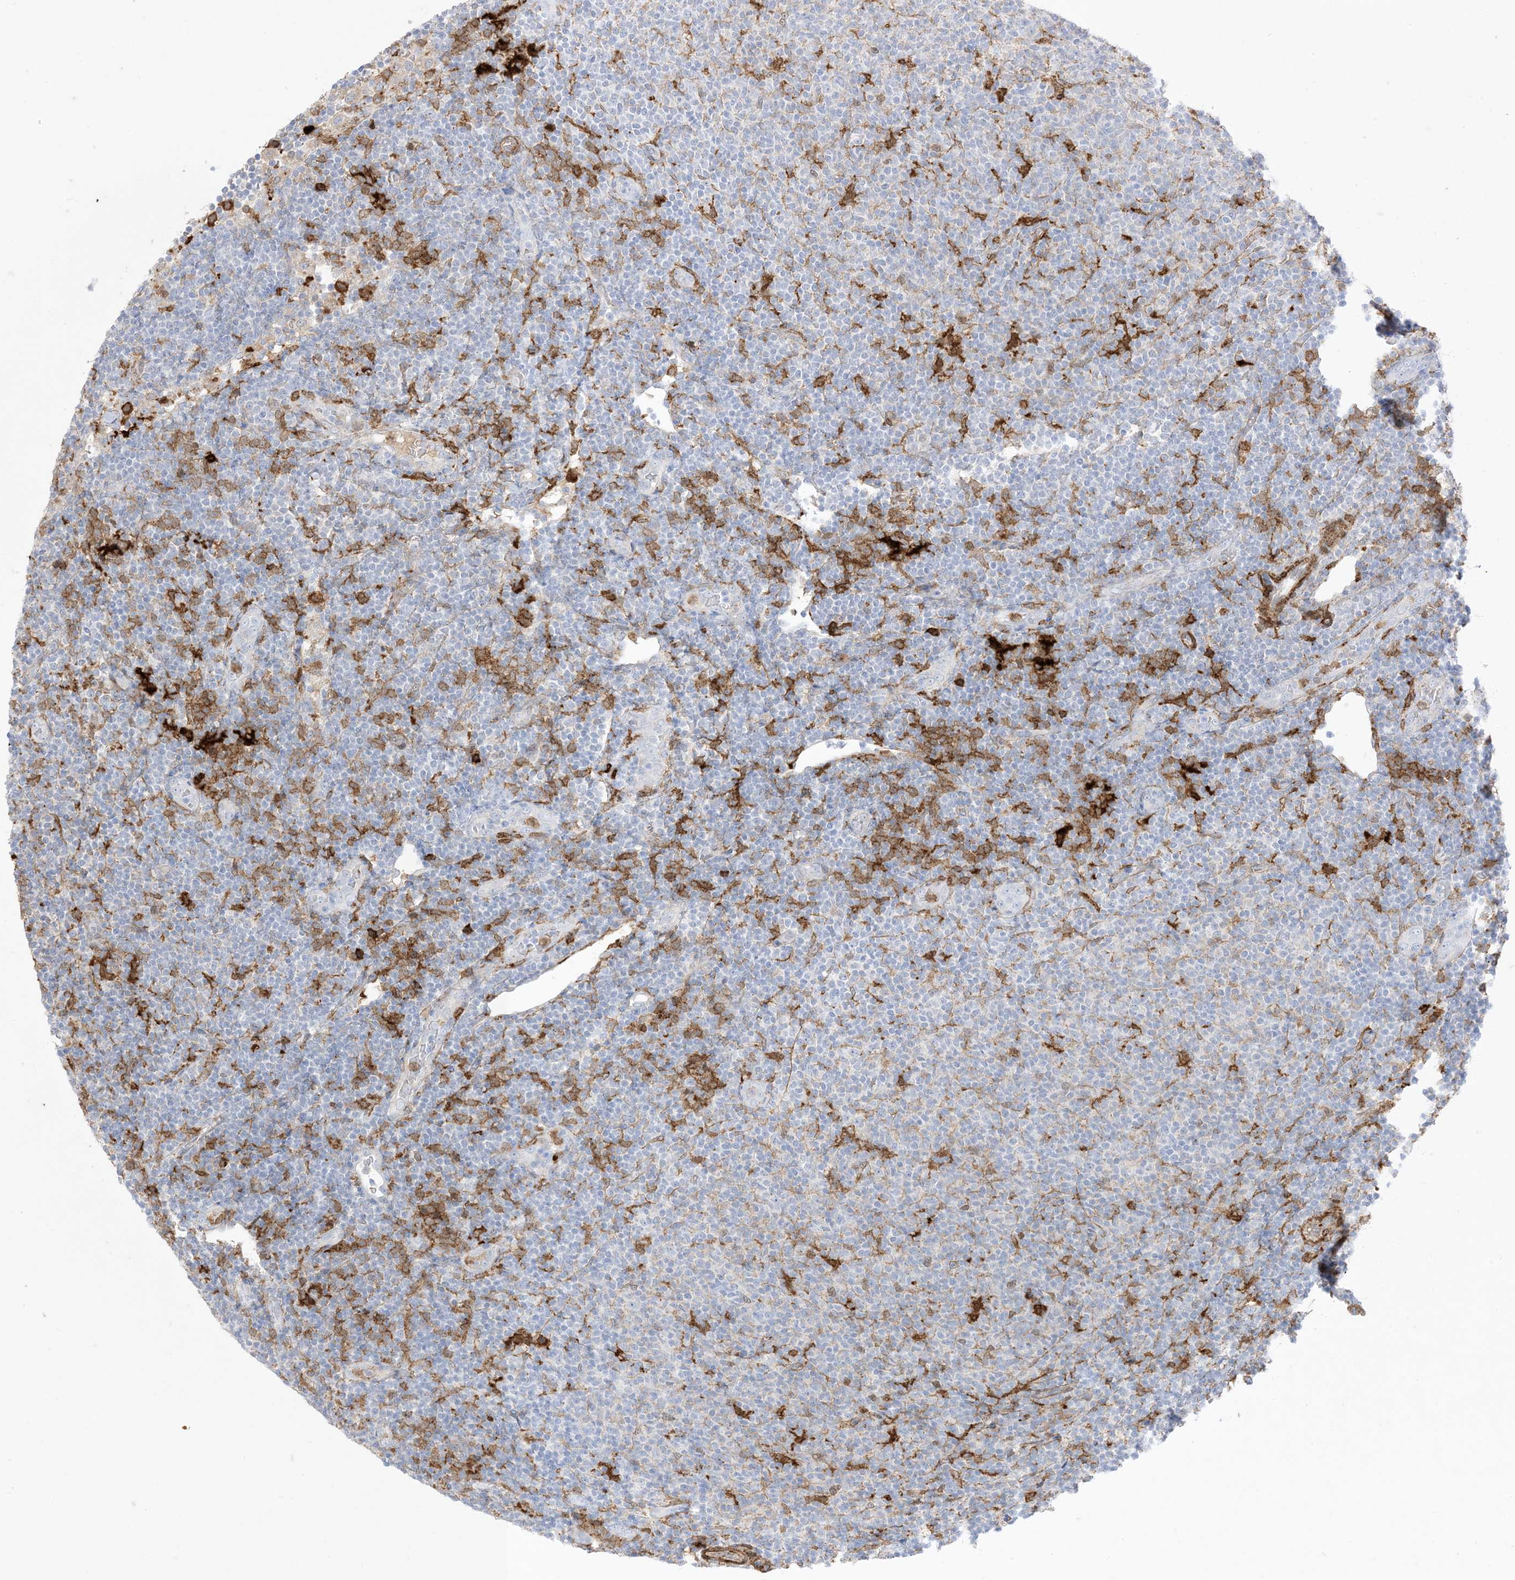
{"staining": {"intensity": "negative", "quantity": "none", "location": "none"}, "tissue": "lymphoma", "cell_type": "Tumor cells", "image_type": "cancer", "snomed": [{"axis": "morphology", "description": "Malignant lymphoma, non-Hodgkin's type, Low grade"}, {"axis": "topography", "description": "Lymph node"}], "caption": "IHC image of neoplastic tissue: human low-grade malignant lymphoma, non-Hodgkin's type stained with DAB exhibits no significant protein expression in tumor cells.", "gene": "GSN", "patient": {"sex": "male", "age": 66}}